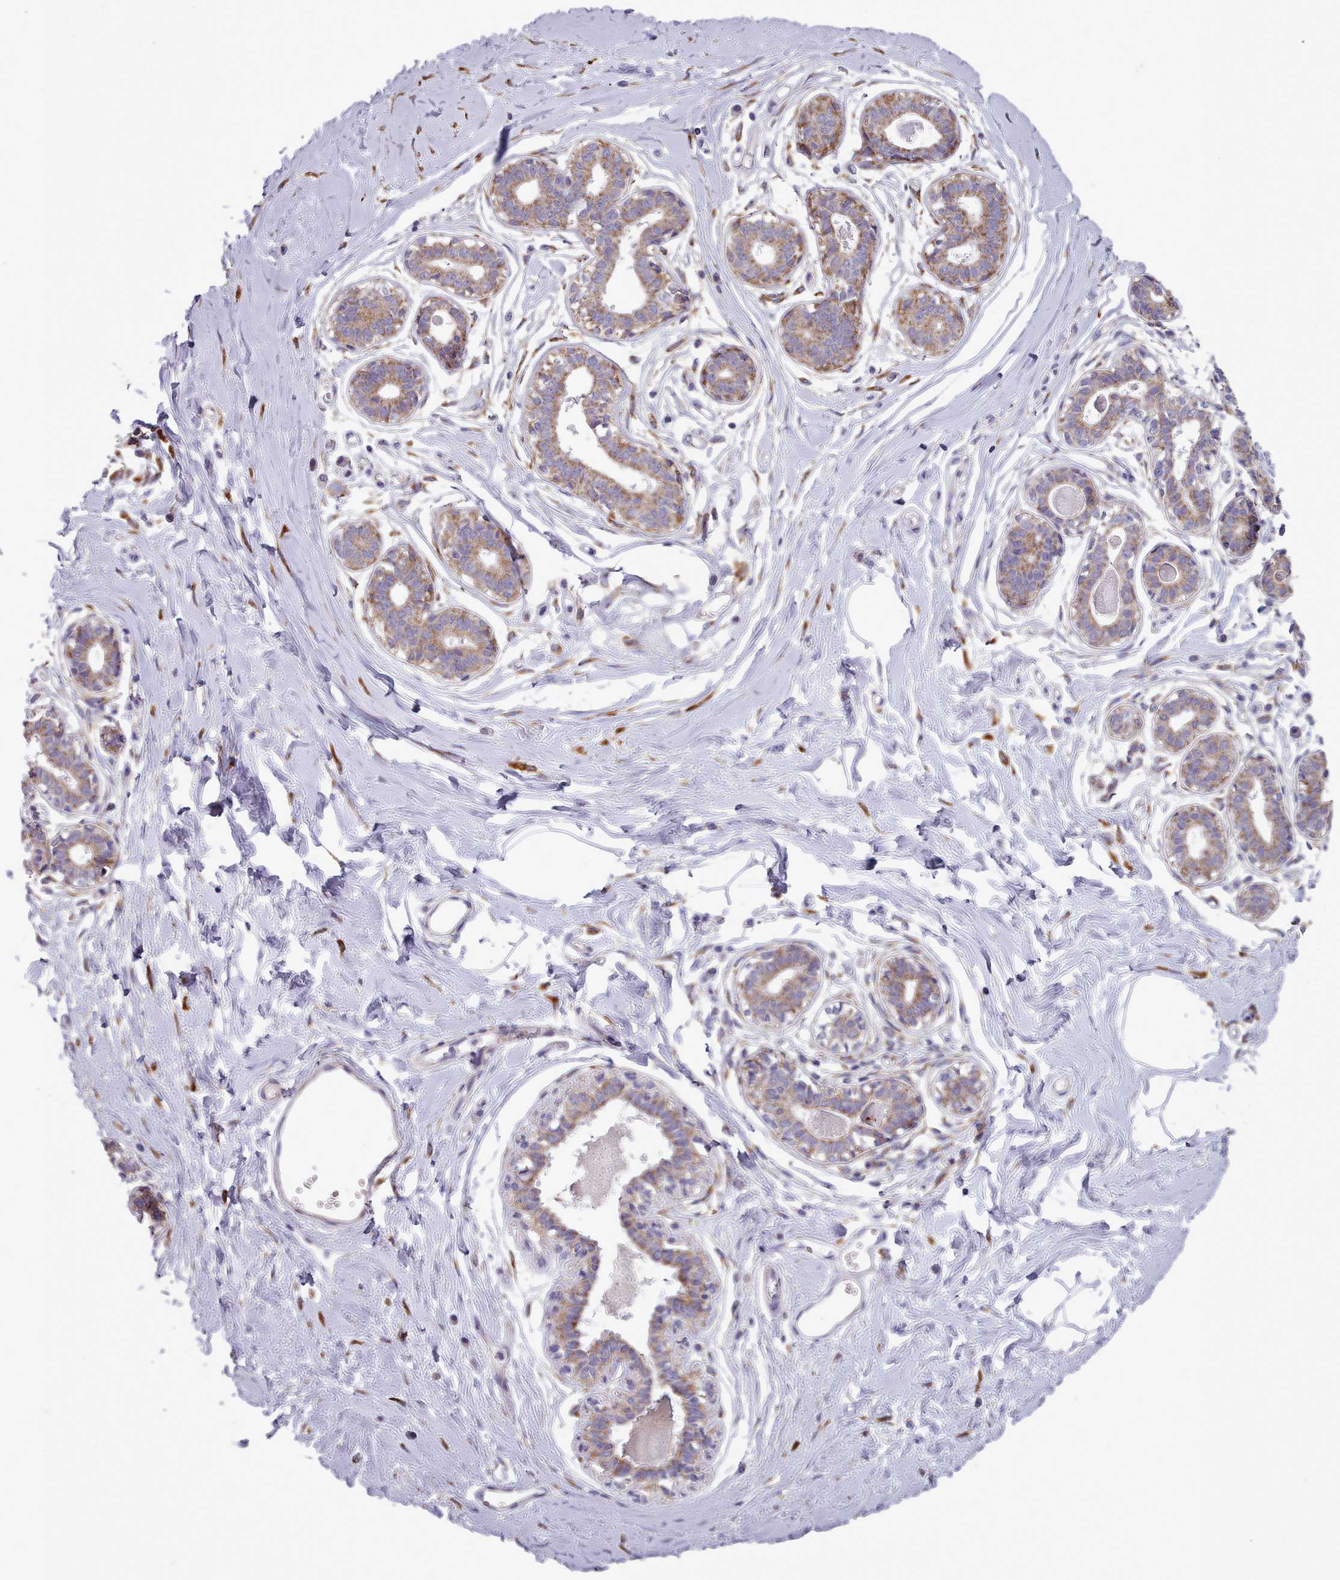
{"staining": {"intensity": "negative", "quantity": "none", "location": "none"}, "tissue": "breast", "cell_type": "Adipocytes", "image_type": "normal", "snomed": [{"axis": "morphology", "description": "Normal tissue, NOS"}, {"axis": "topography", "description": "Breast"}], "caption": "The photomicrograph shows no significant staining in adipocytes of breast.", "gene": "FKBP10", "patient": {"sex": "female", "age": 45}}